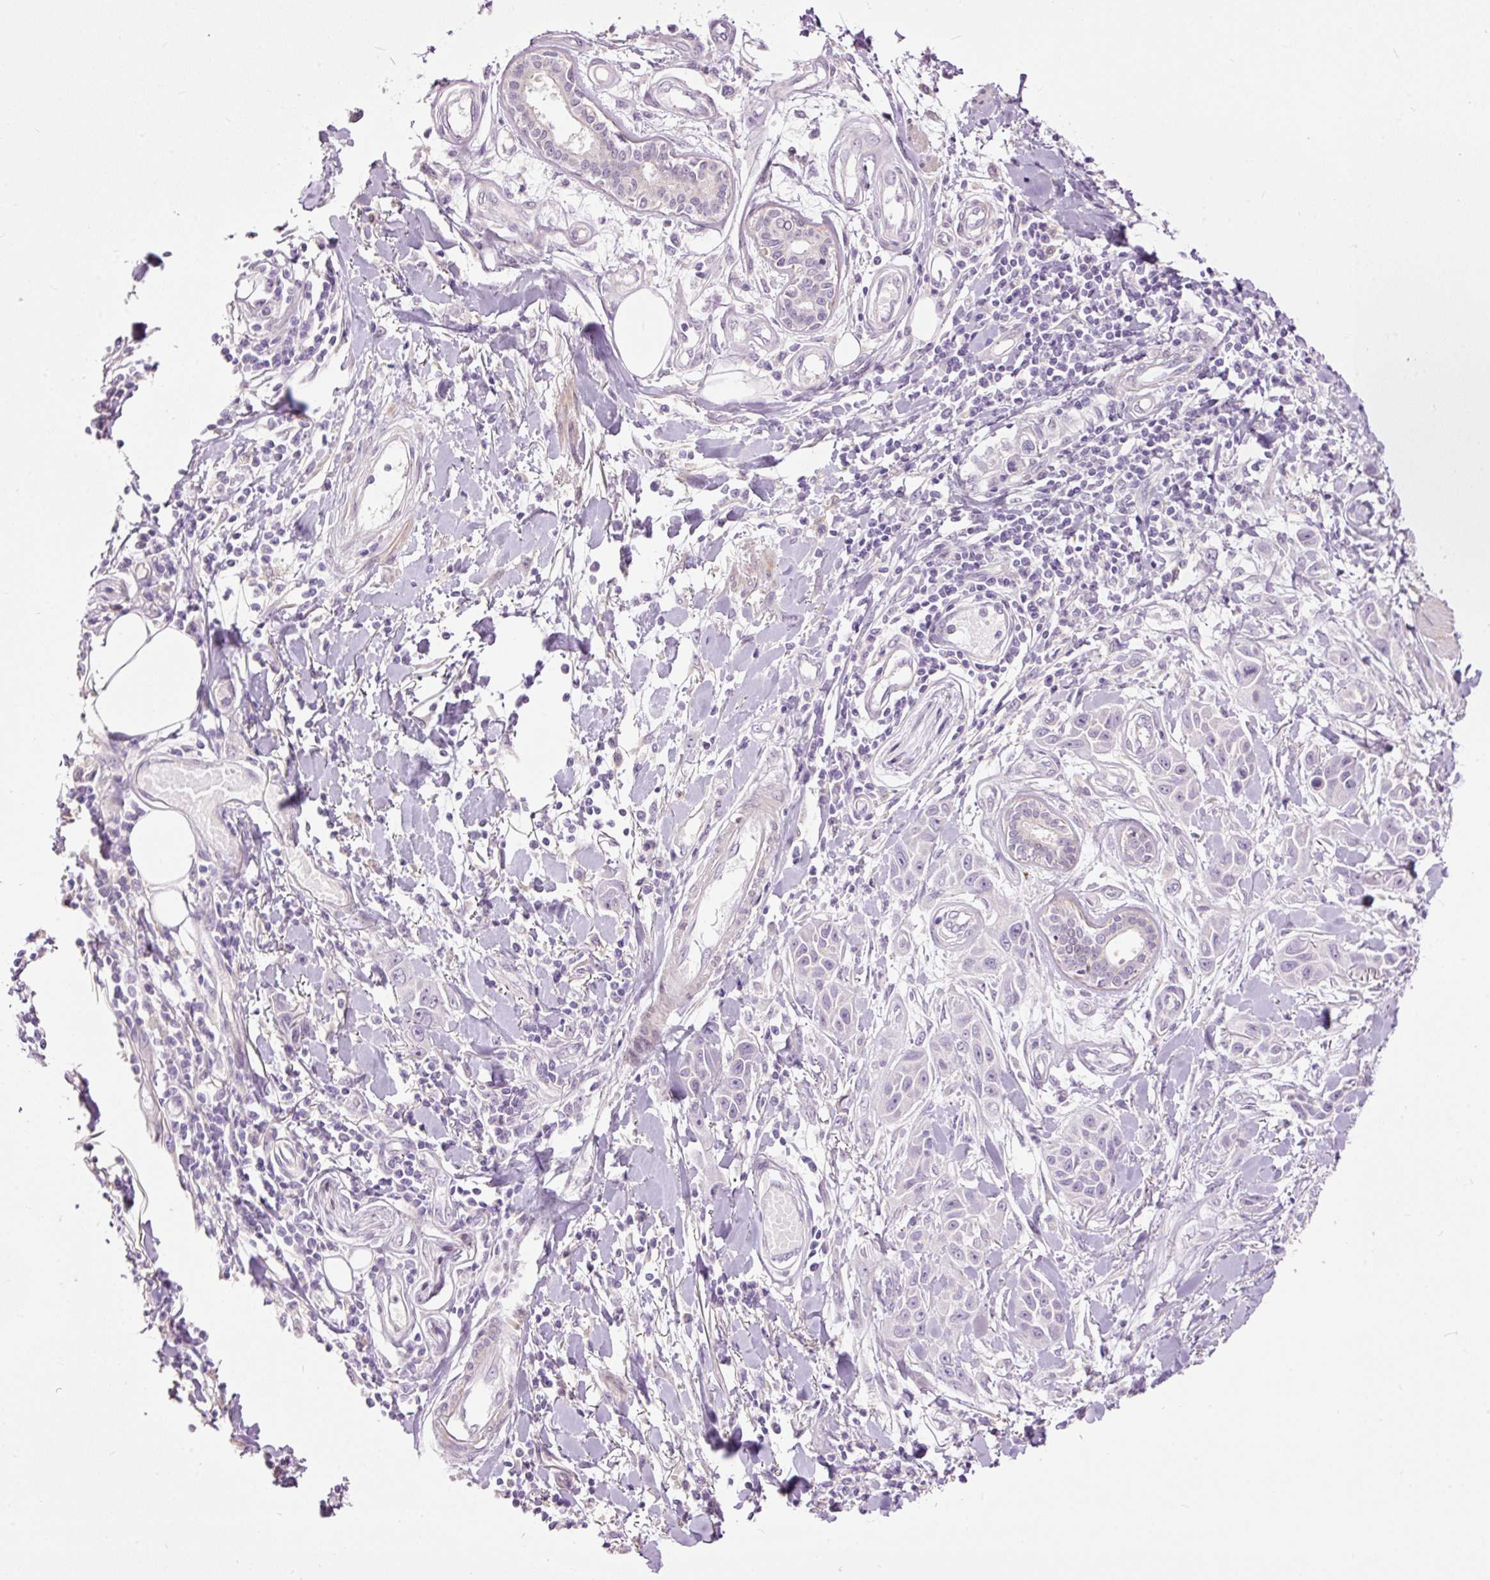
{"staining": {"intensity": "negative", "quantity": "none", "location": "none"}, "tissue": "skin cancer", "cell_type": "Tumor cells", "image_type": "cancer", "snomed": [{"axis": "morphology", "description": "Squamous cell carcinoma, NOS"}, {"axis": "topography", "description": "Skin"}], "caption": "An IHC image of skin cancer is shown. There is no staining in tumor cells of skin cancer.", "gene": "FCRL4", "patient": {"sex": "female", "age": 69}}